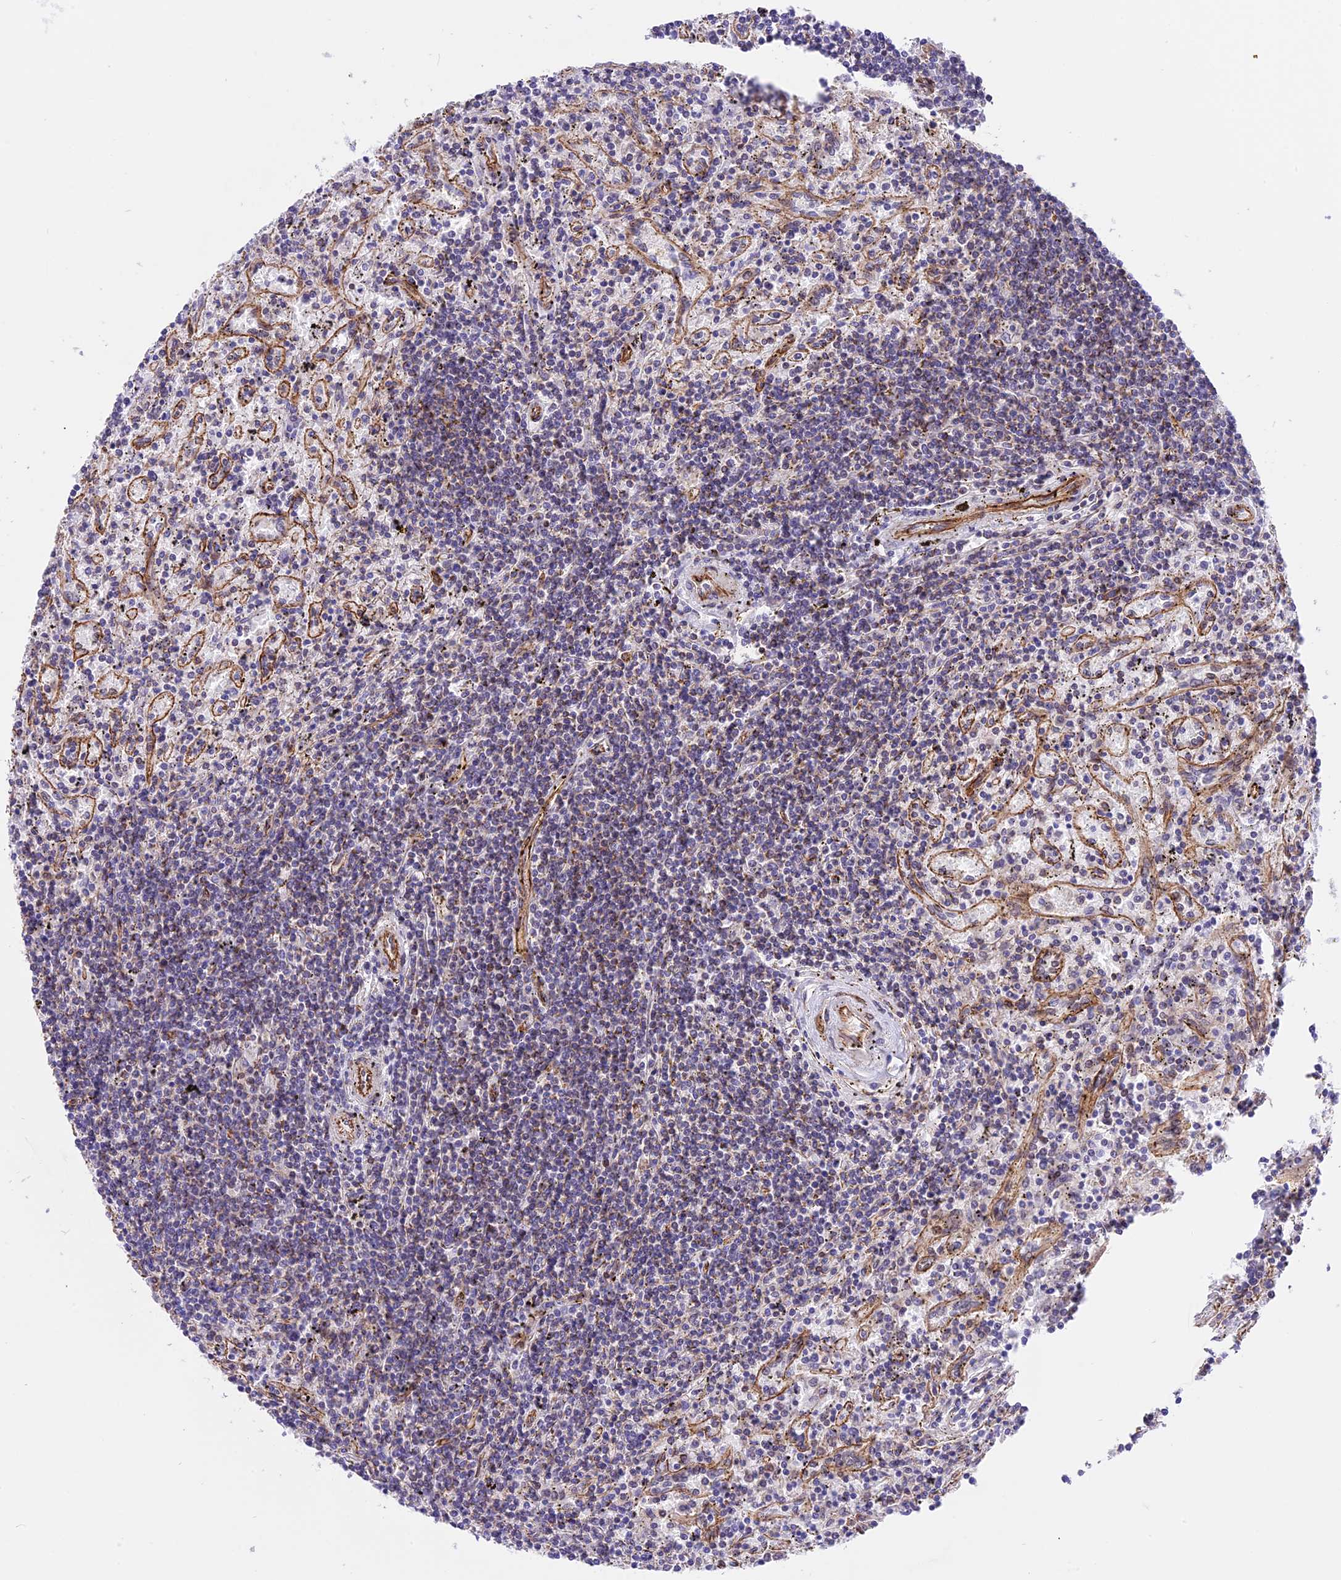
{"staining": {"intensity": "negative", "quantity": "none", "location": "none"}, "tissue": "lymphoma", "cell_type": "Tumor cells", "image_type": "cancer", "snomed": [{"axis": "morphology", "description": "Malignant lymphoma, non-Hodgkin's type, Low grade"}, {"axis": "topography", "description": "Spleen"}], "caption": "Tumor cells show no significant staining in malignant lymphoma, non-Hodgkin's type (low-grade).", "gene": "R3HDM4", "patient": {"sex": "male", "age": 76}}